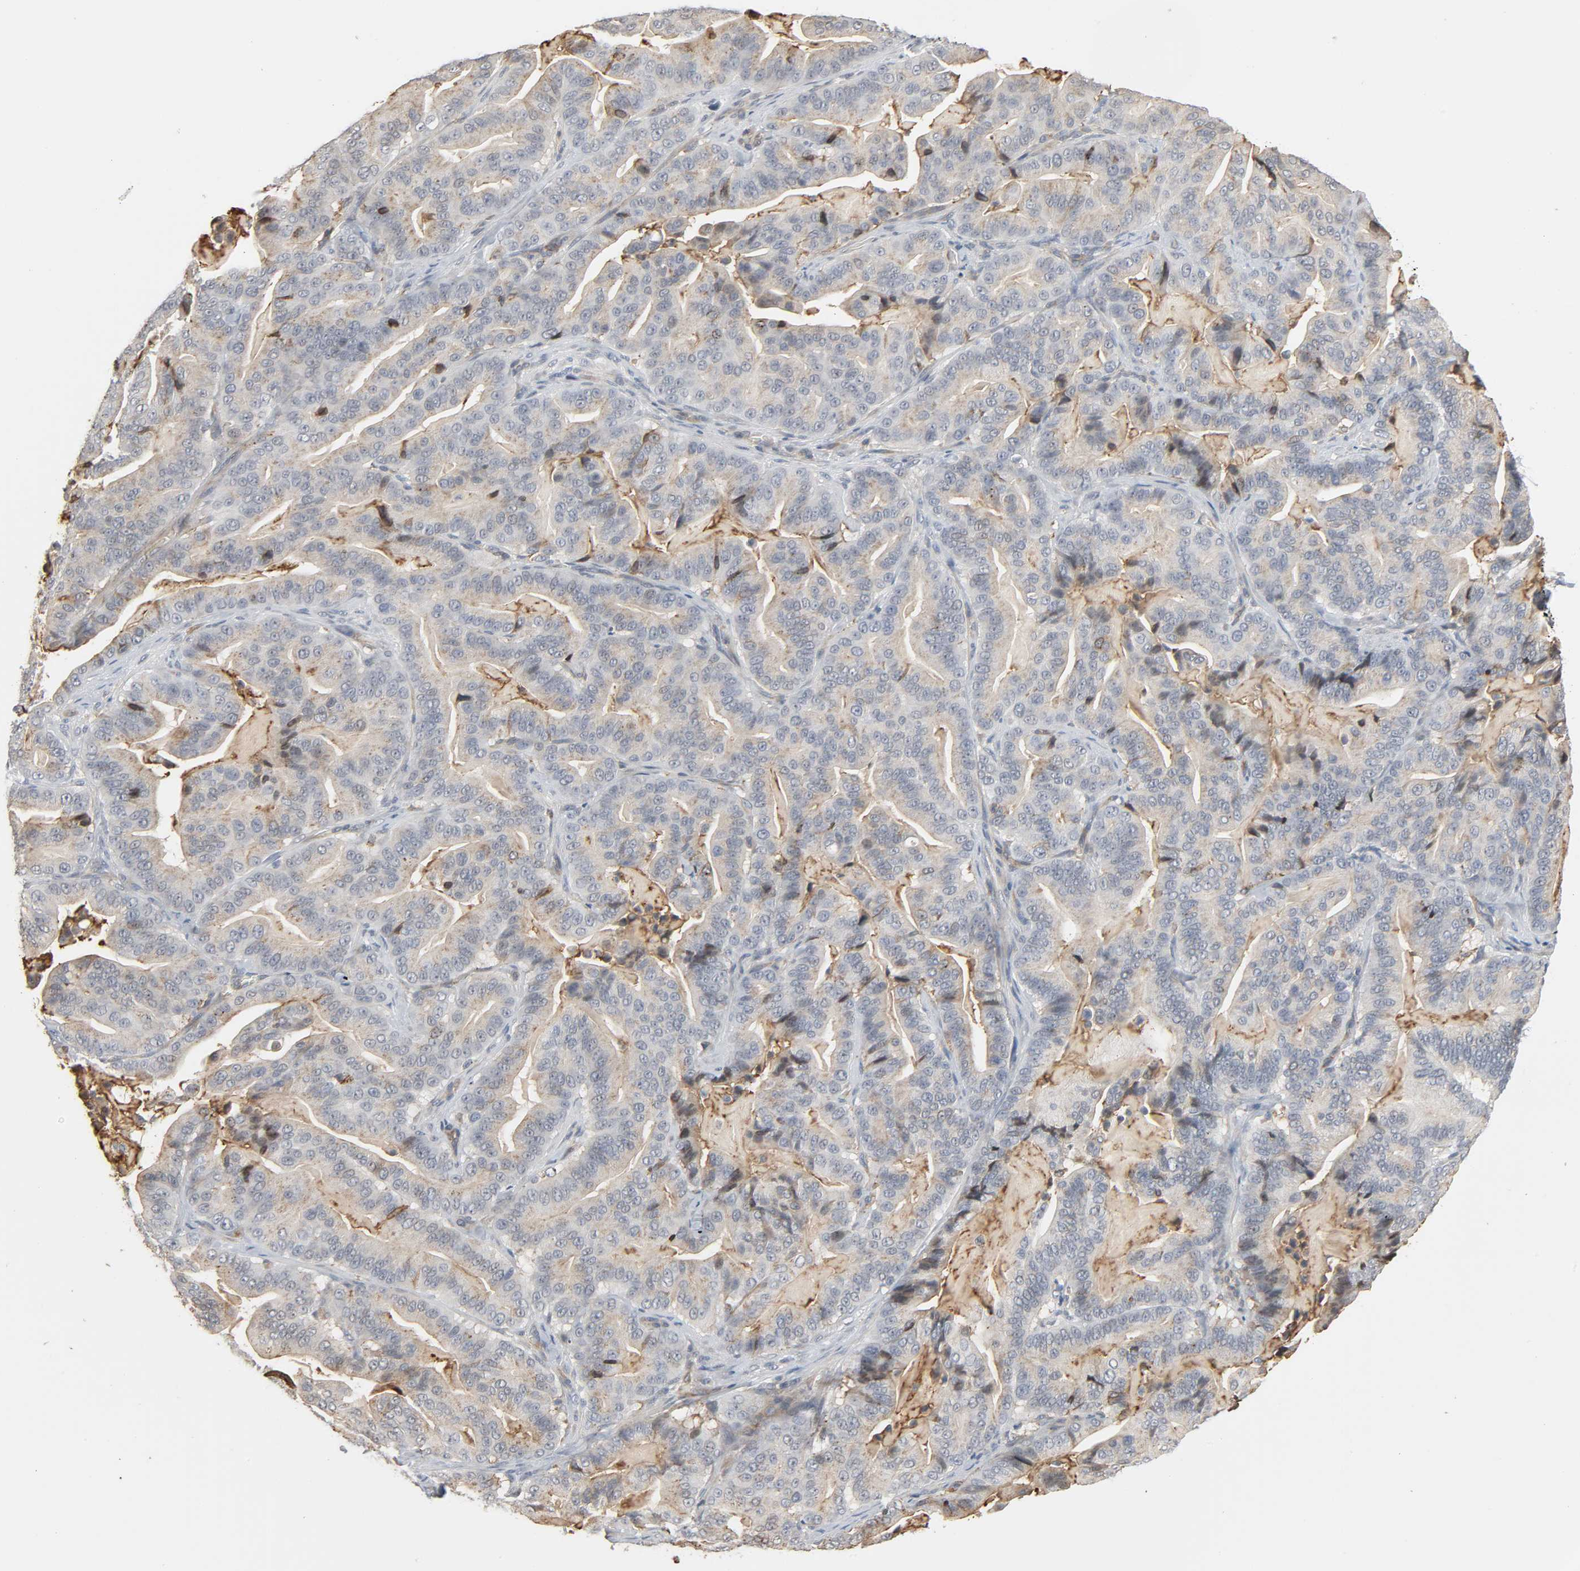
{"staining": {"intensity": "moderate", "quantity": "<25%", "location": "cytoplasmic/membranous"}, "tissue": "pancreatic cancer", "cell_type": "Tumor cells", "image_type": "cancer", "snomed": [{"axis": "morphology", "description": "Adenocarcinoma, NOS"}, {"axis": "topography", "description": "Pancreas"}], "caption": "A brown stain highlights moderate cytoplasmic/membranous expression of a protein in adenocarcinoma (pancreatic) tumor cells.", "gene": "CD4", "patient": {"sex": "male", "age": 63}}